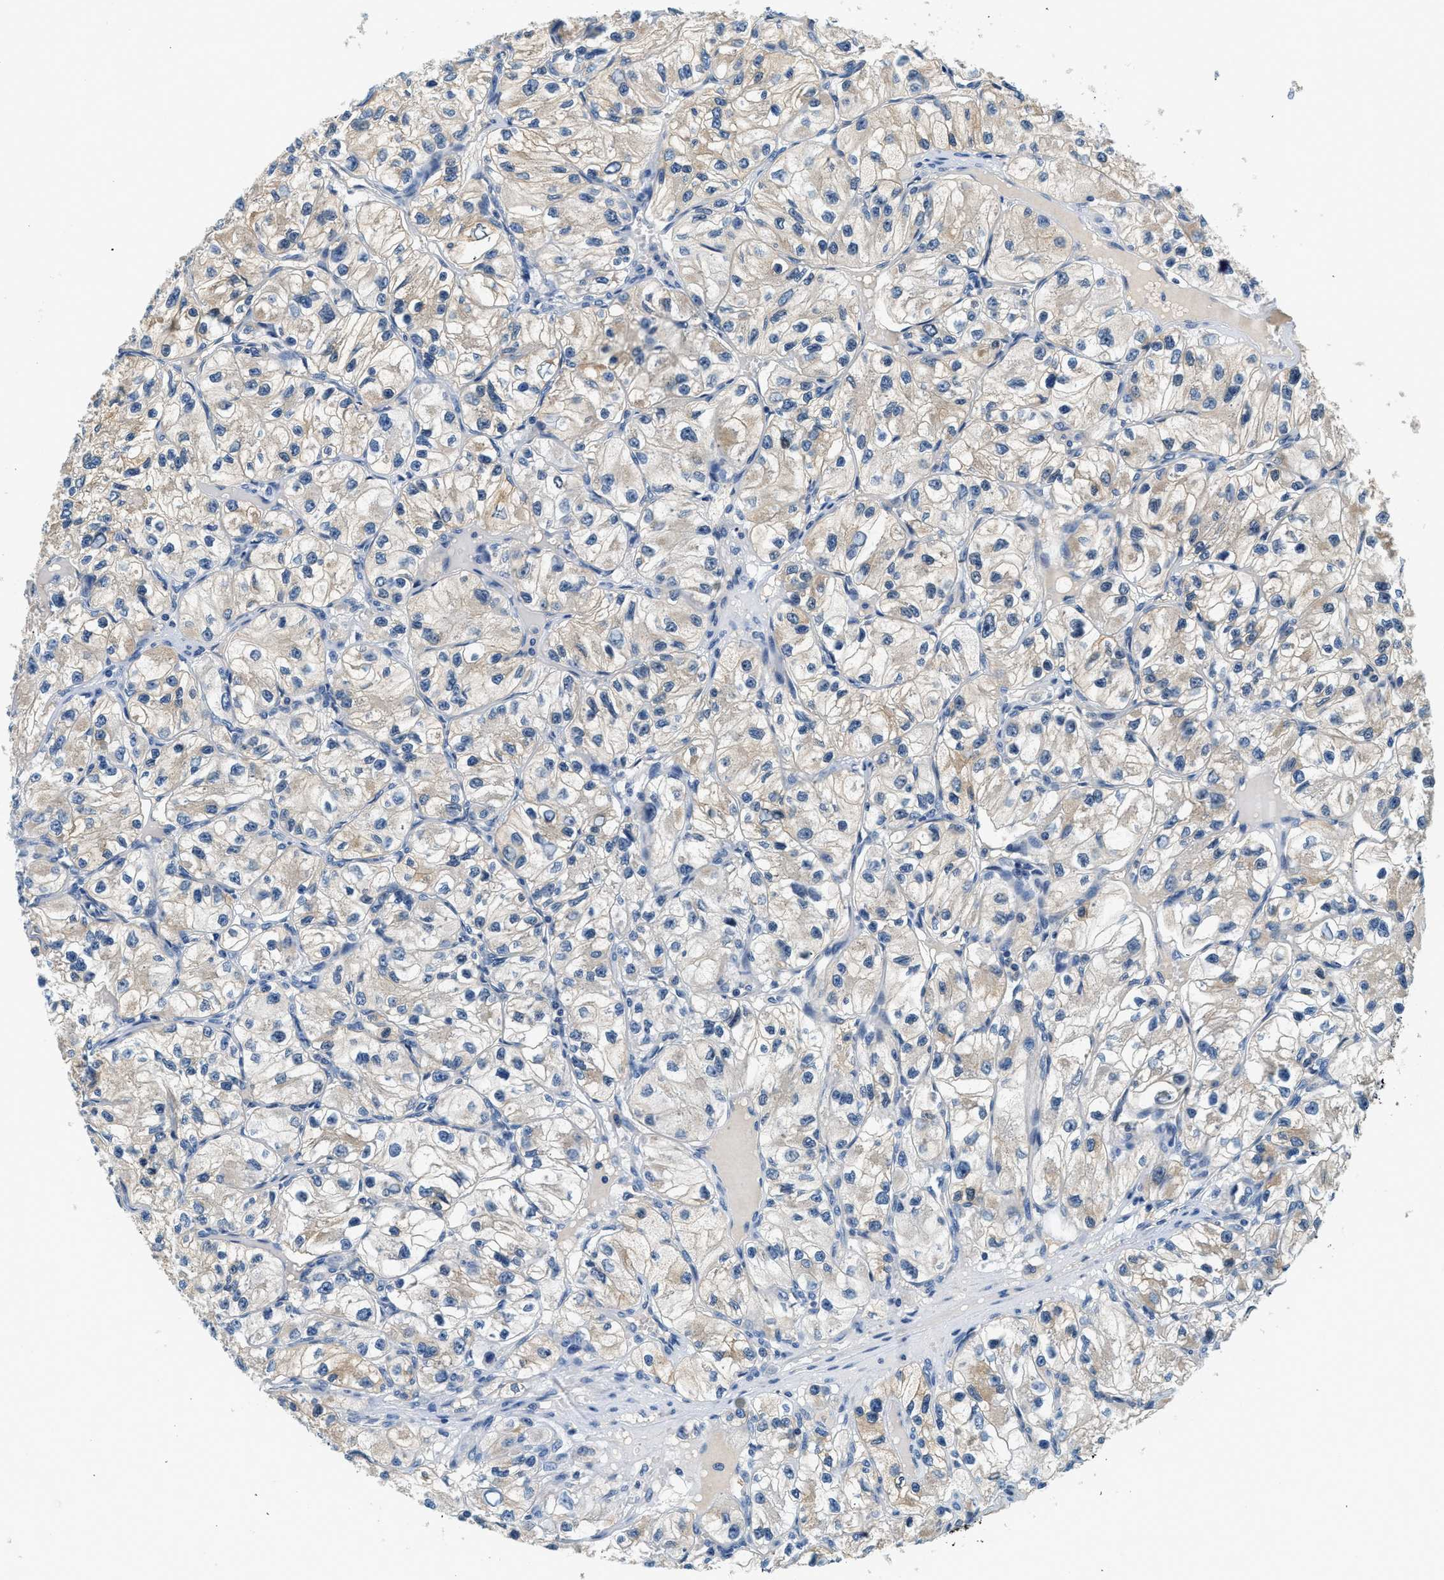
{"staining": {"intensity": "weak", "quantity": ">75%", "location": "cytoplasmic/membranous"}, "tissue": "renal cancer", "cell_type": "Tumor cells", "image_type": "cancer", "snomed": [{"axis": "morphology", "description": "Adenocarcinoma, NOS"}, {"axis": "topography", "description": "Kidney"}], "caption": "Renal cancer stained with a brown dye displays weak cytoplasmic/membranous positive positivity in approximately >75% of tumor cells.", "gene": "SLC35E1", "patient": {"sex": "female", "age": 57}}